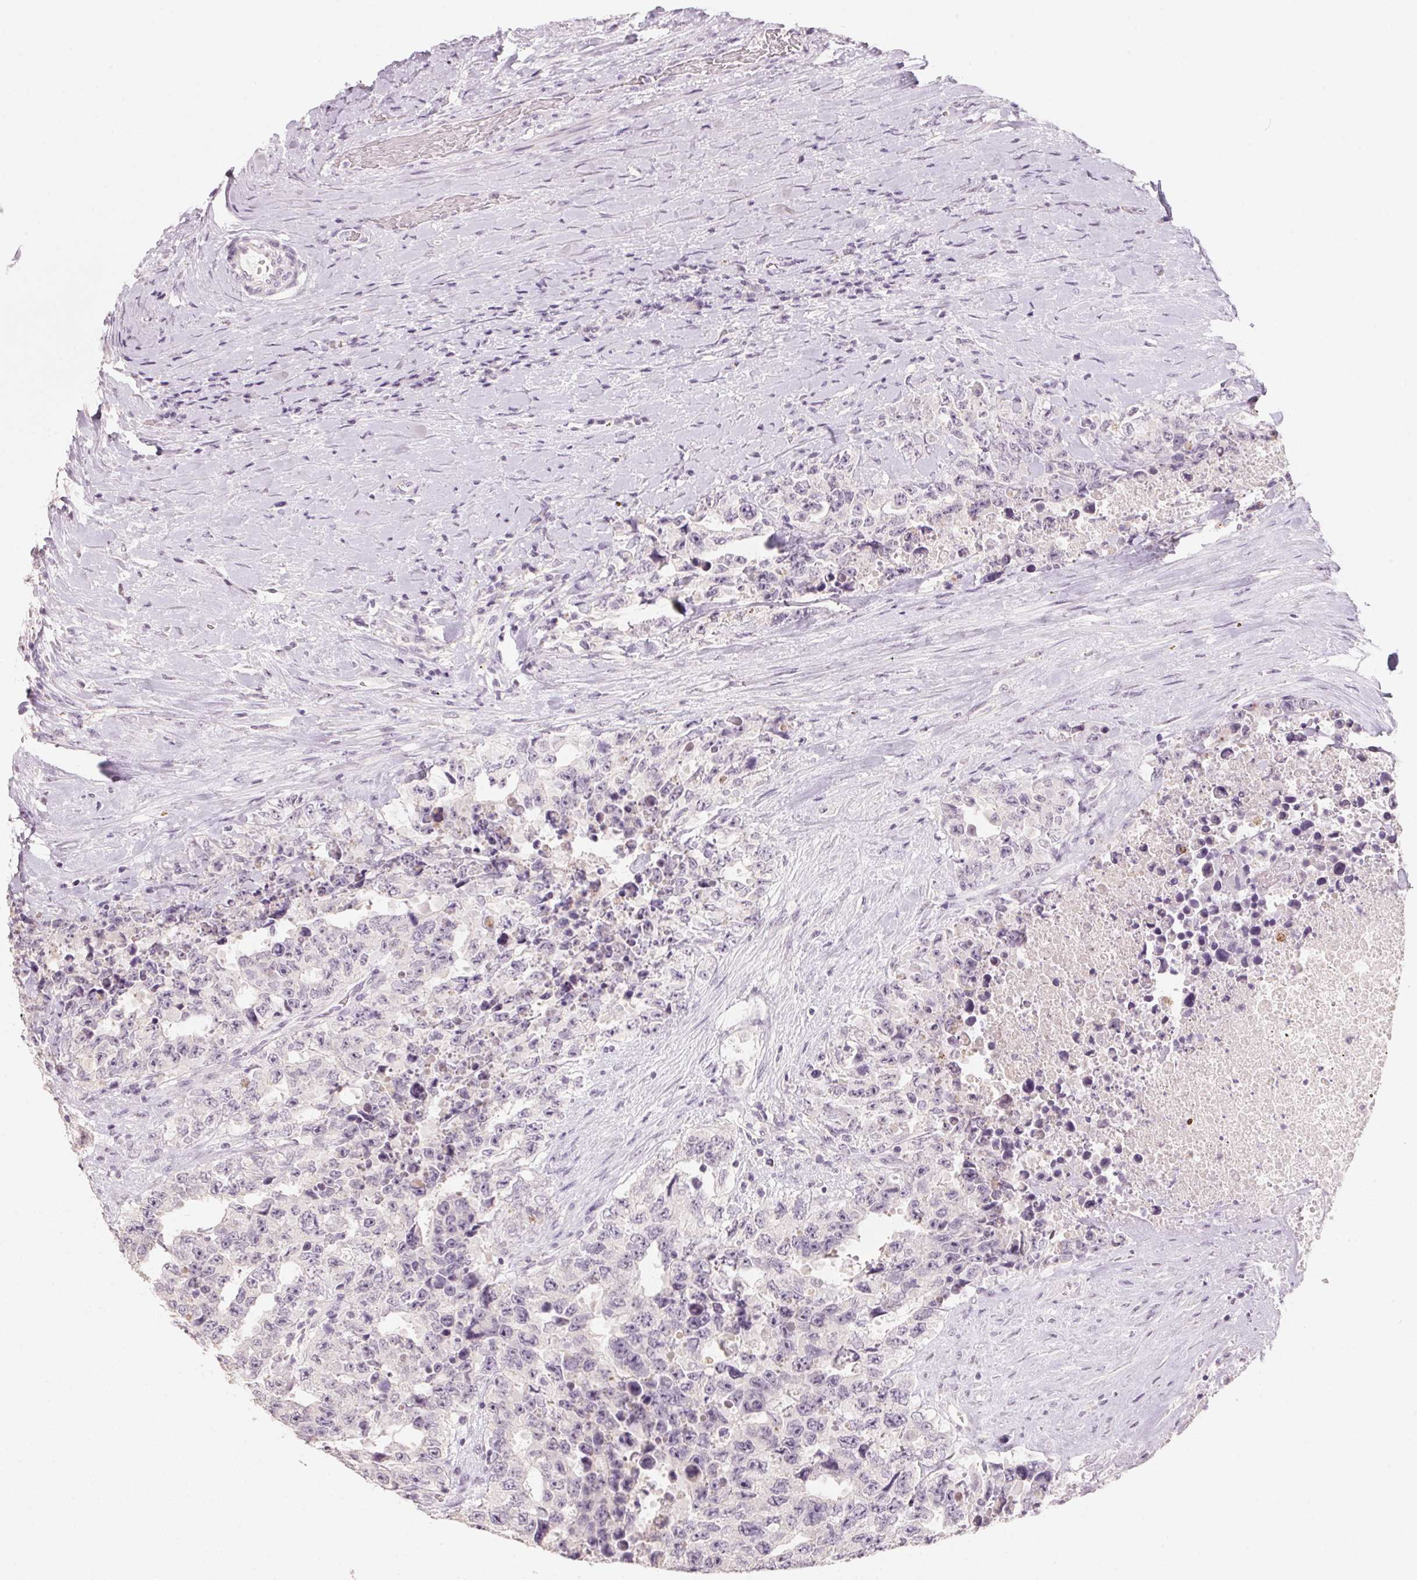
{"staining": {"intensity": "negative", "quantity": "none", "location": "none"}, "tissue": "testis cancer", "cell_type": "Tumor cells", "image_type": "cancer", "snomed": [{"axis": "morphology", "description": "Carcinoma, Embryonal, NOS"}, {"axis": "topography", "description": "Testis"}], "caption": "This is a micrograph of IHC staining of testis cancer, which shows no positivity in tumor cells.", "gene": "CAPZA3", "patient": {"sex": "male", "age": 24}}